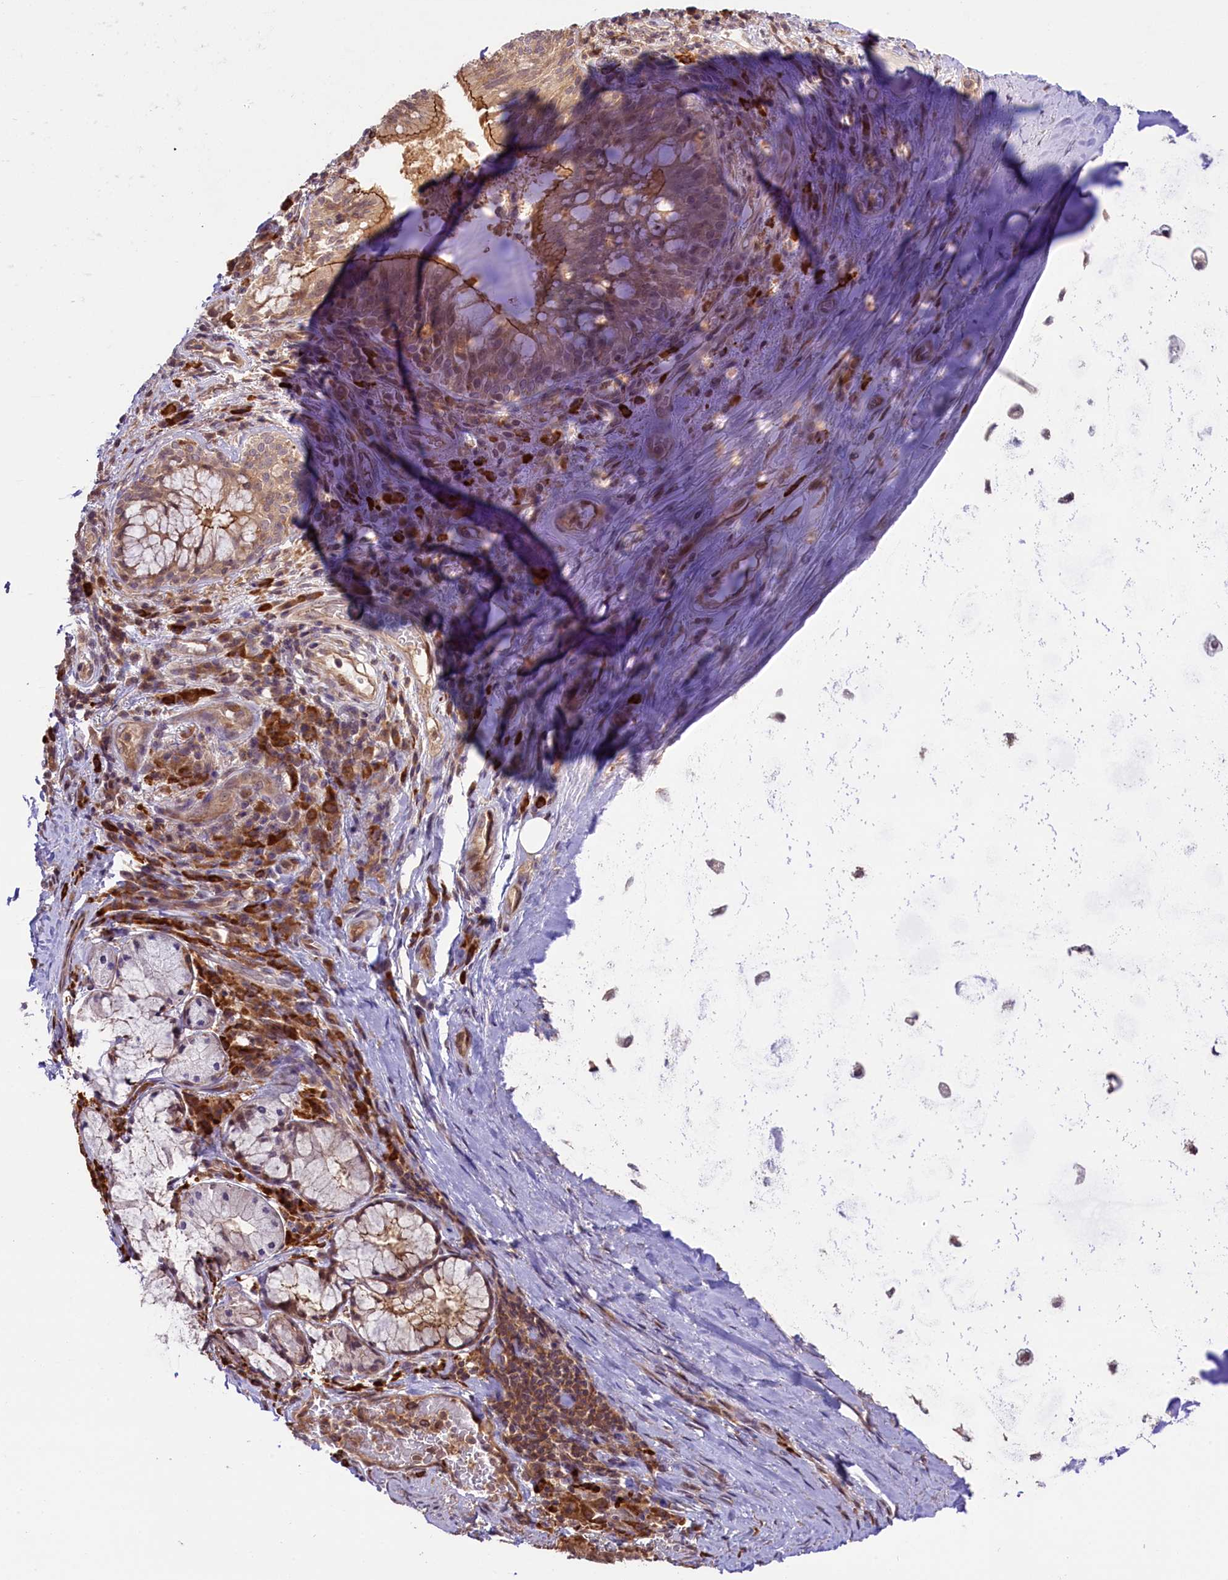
{"staining": {"intensity": "negative", "quantity": "none", "location": "none"}, "tissue": "adipose tissue", "cell_type": "Adipocytes", "image_type": "normal", "snomed": [{"axis": "morphology", "description": "Normal tissue, NOS"}, {"axis": "morphology", "description": "Squamous cell carcinoma, NOS"}, {"axis": "topography", "description": "Bronchus"}, {"axis": "topography", "description": "Lung"}], "caption": "The image displays no staining of adipocytes in normal adipose tissue.", "gene": "RIC8A", "patient": {"sex": "male", "age": 64}}